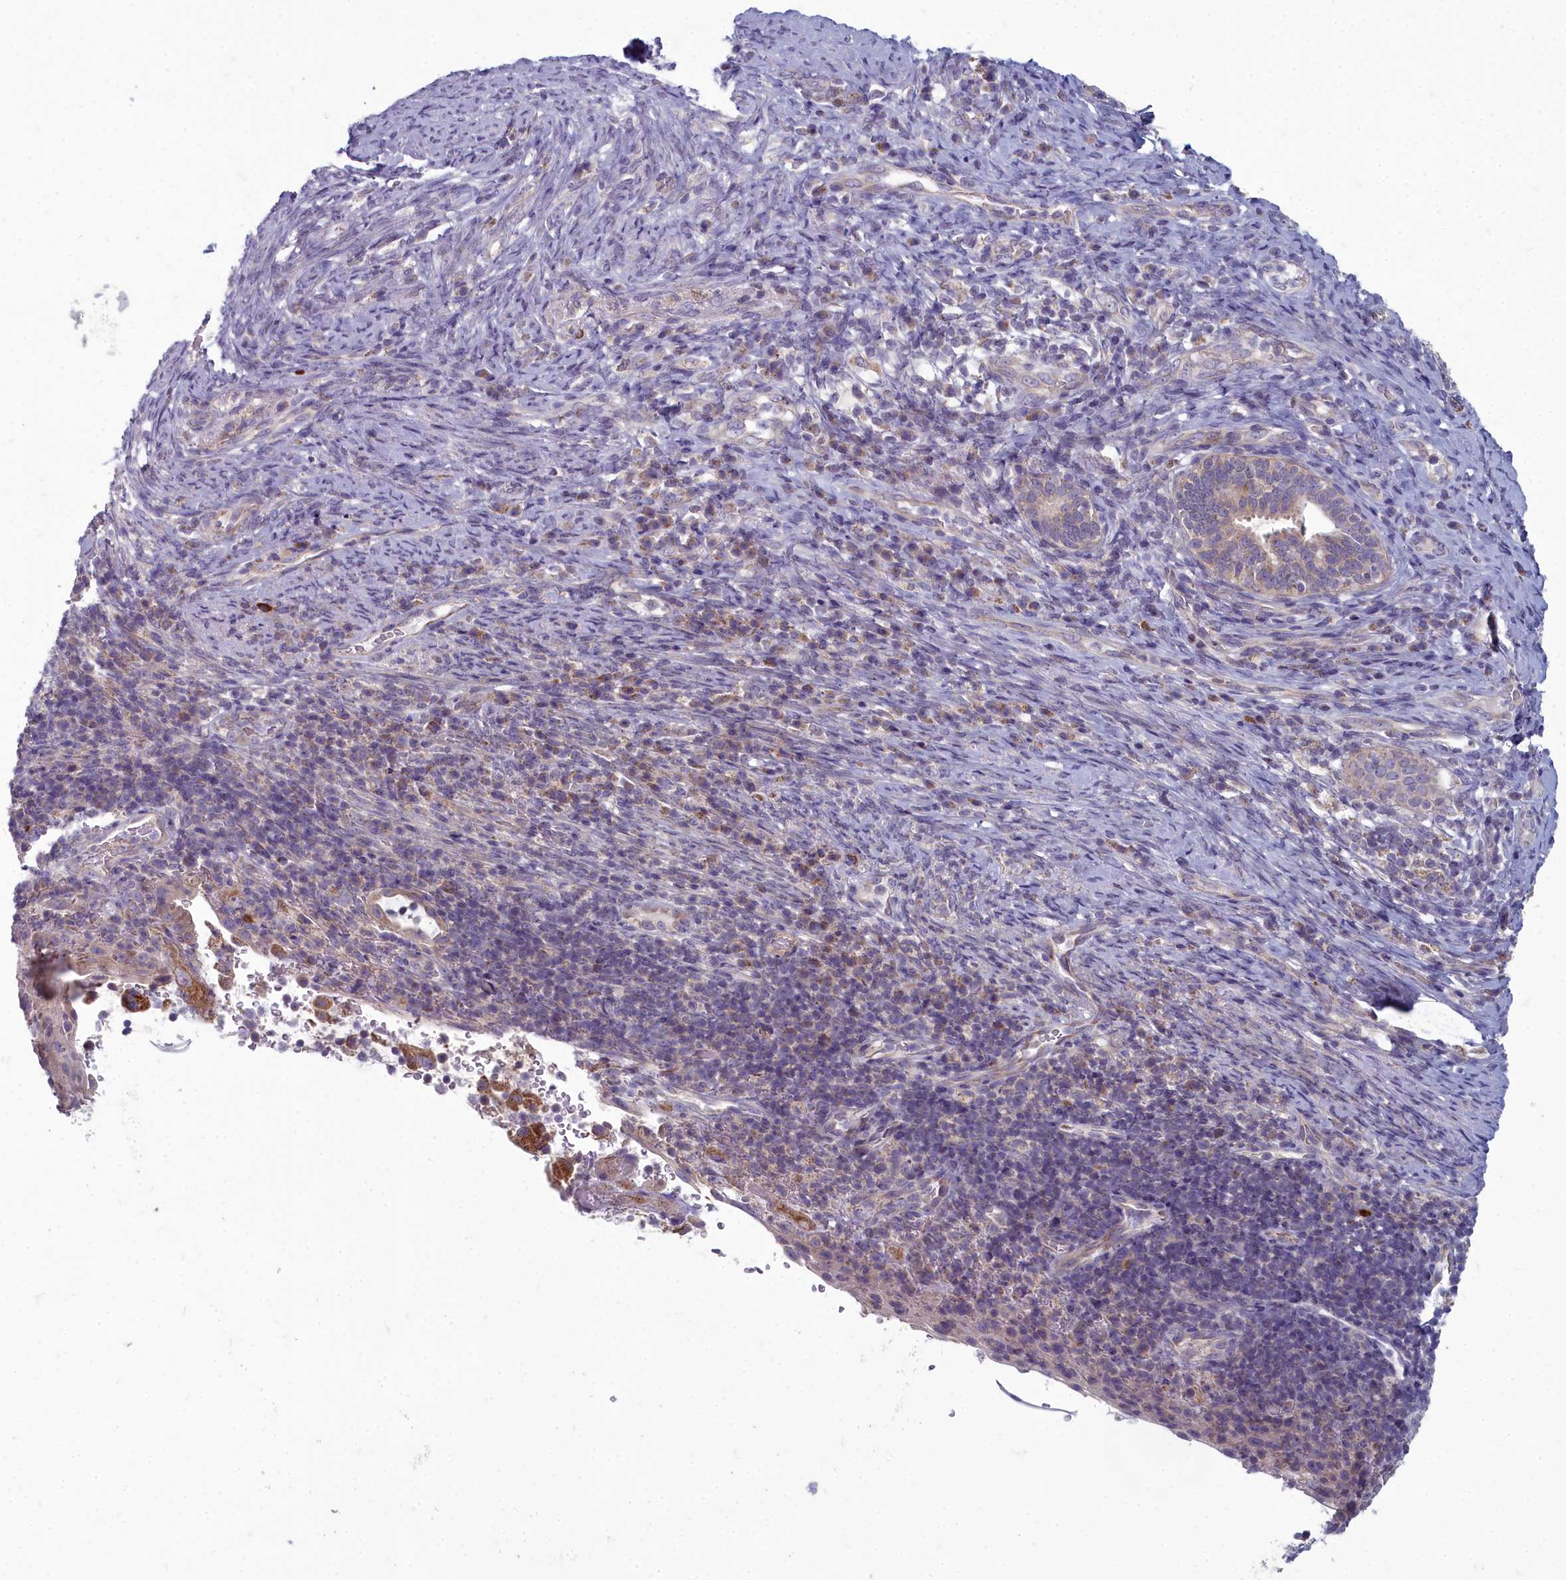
{"staining": {"intensity": "negative", "quantity": "none", "location": "none"}, "tissue": "cervical cancer", "cell_type": "Tumor cells", "image_type": "cancer", "snomed": [{"axis": "morphology", "description": "Squamous cell carcinoma, NOS"}, {"axis": "topography", "description": "Cervix"}], "caption": "DAB immunohistochemical staining of human cervical cancer (squamous cell carcinoma) displays no significant expression in tumor cells. Nuclei are stained in blue.", "gene": "INSYN2A", "patient": {"sex": "female", "age": 52}}